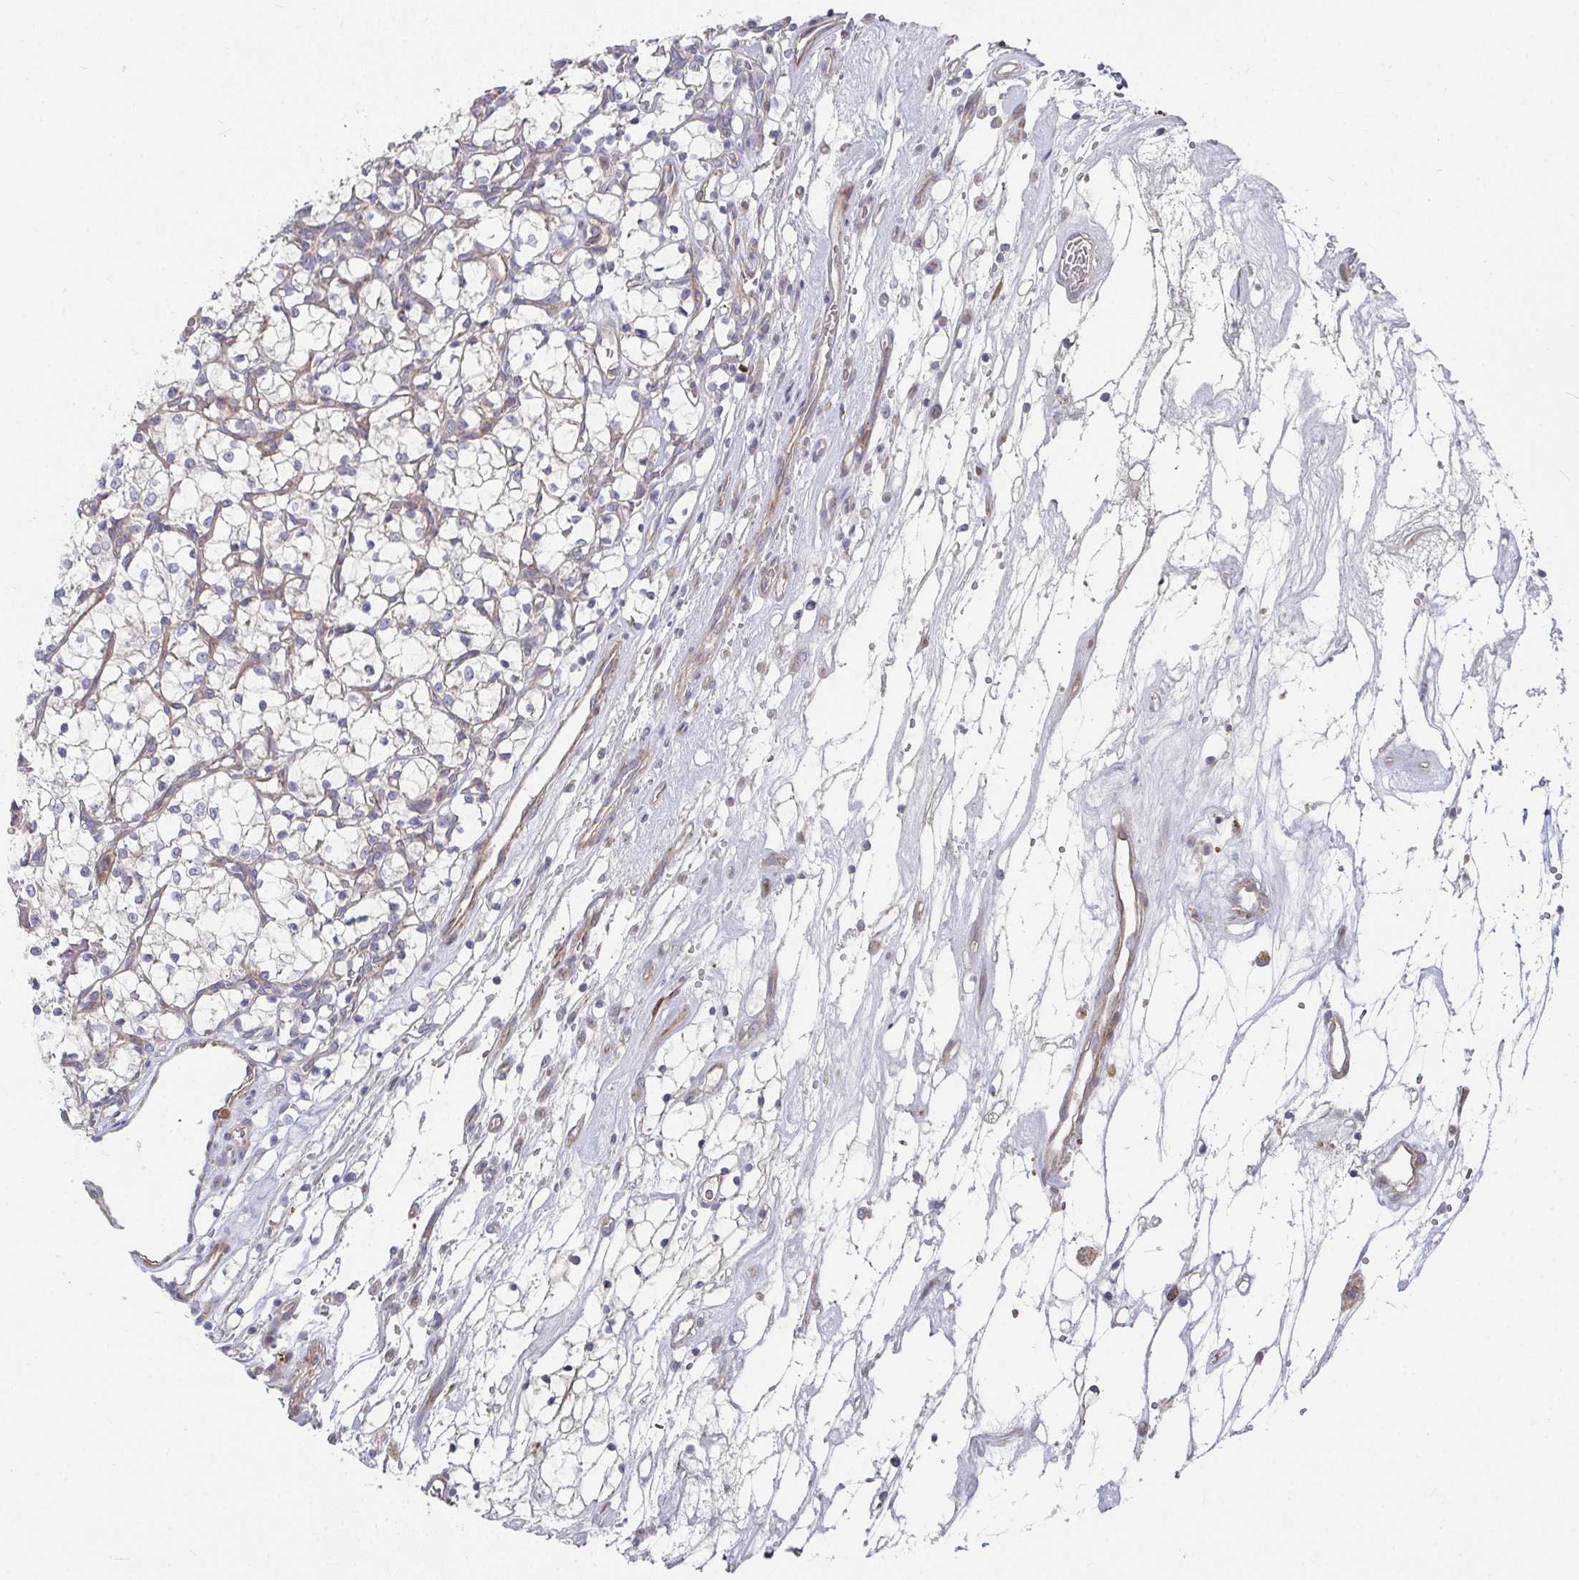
{"staining": {"intensity": "weak", "quantity": "<25%", "location": "cytoplasmic/membranous"}, "tissue": "renal cancer", "cell_type": "Tumor cells", "image_type": "cancer", "snomed": [{"axis": "morphology", "description": "Adenocarcinoma, NOS"}, {"axis": "topography", "description": "Kidney"}], "caption": "Tumor cells are negative for protein expression in human renal cancer (adenocarcinoma).", "gene": "RHEBL1", "patient": {"sex": "female", "age": 69}}